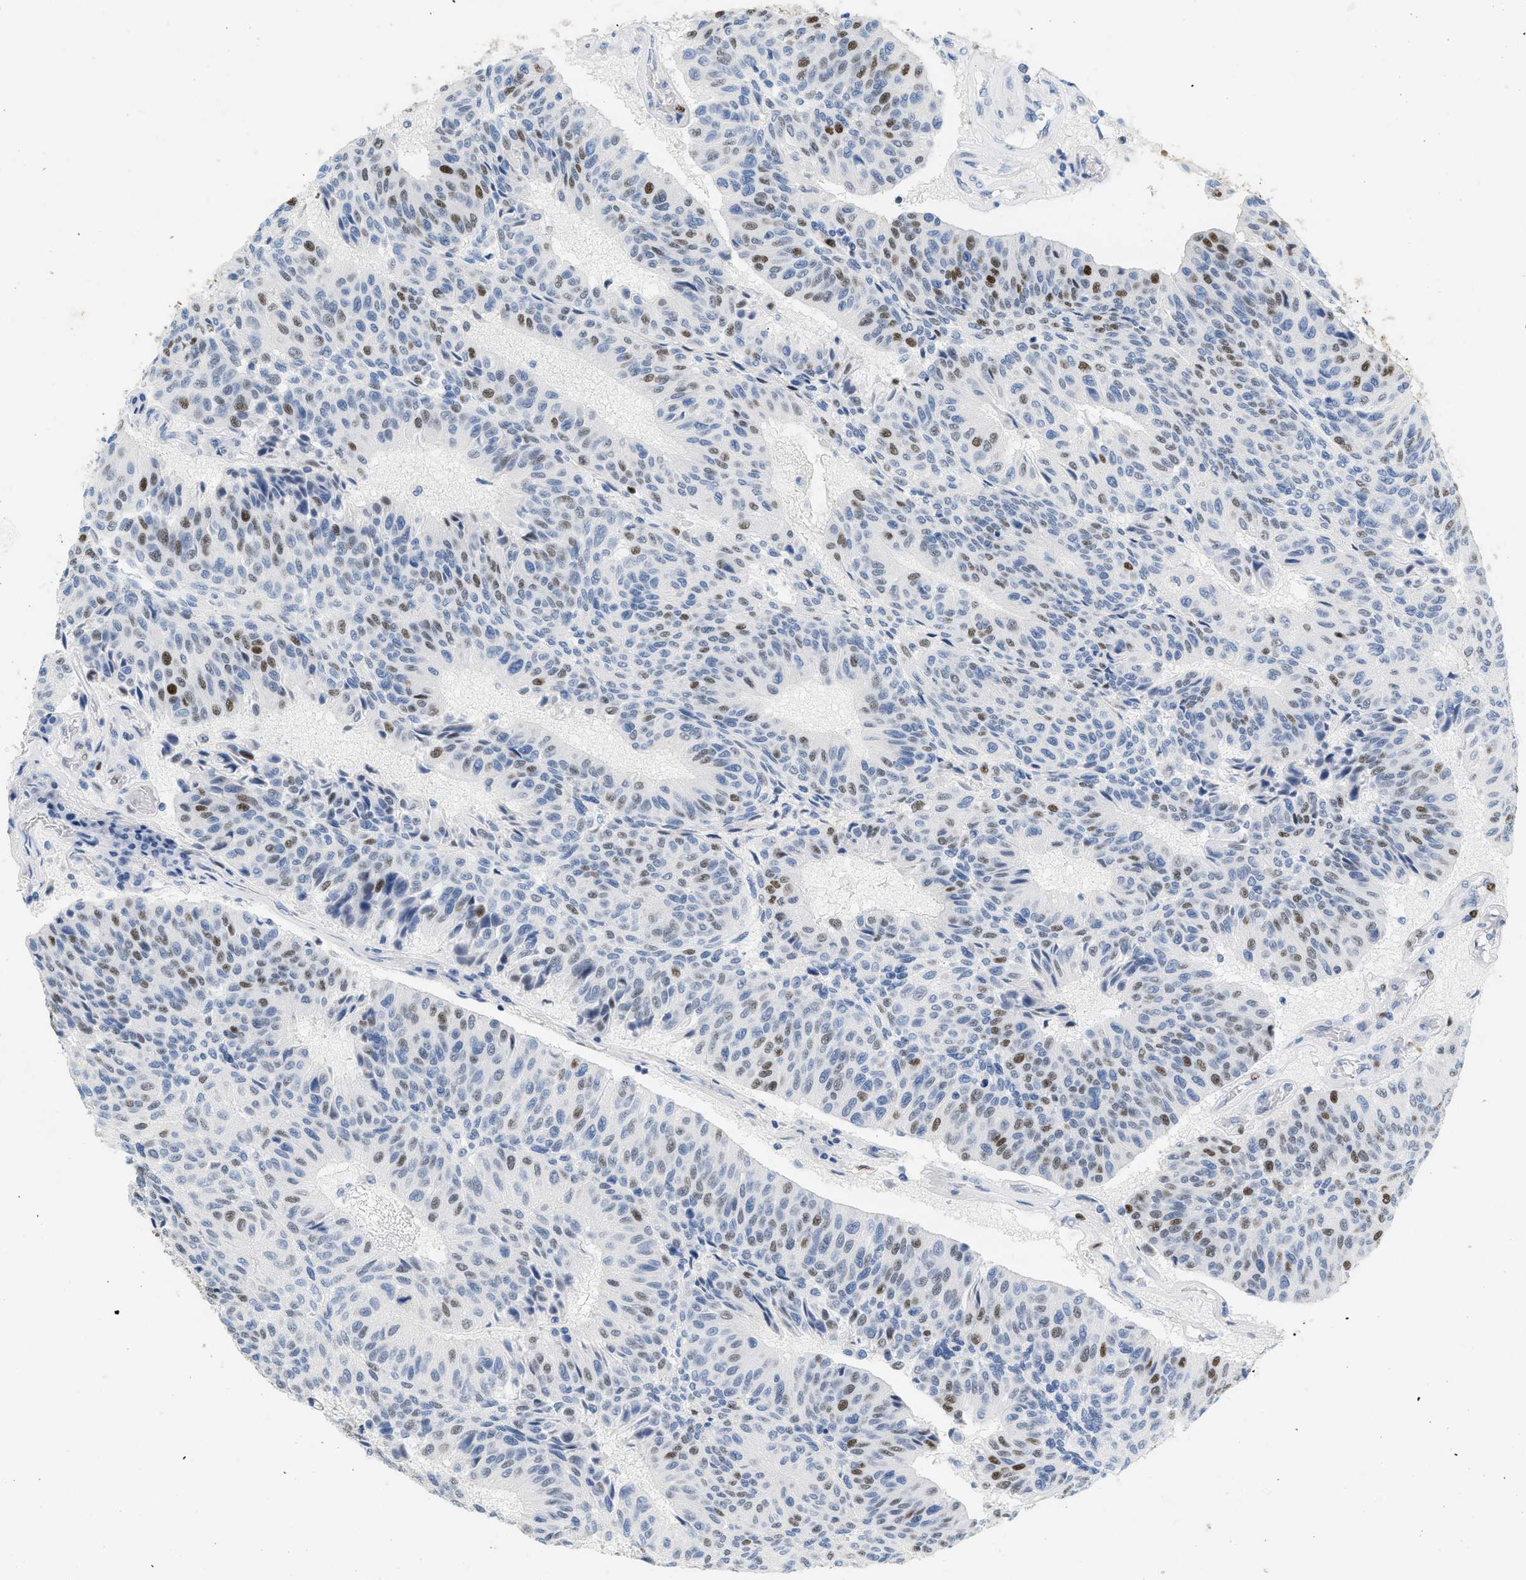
{"staining": {"intensity": "moderate", "quantity": "25%-75%", "location": "nuclear"}, "tissue": "urothelial cancer", "cell_type": "Tumor cells", "image_type": "cancer", "snomed": [{"axis": "morphology", "description": "Urothelial carcinoma, High grade"}, {"axis": "topography", "description": "Urinary bladder"}], "caption": "Protein staining by immunohistochemistry (IHC) shows moderate nuclear staining in about 25%-75% of tumor cells in high-grade urothelial carcinoma.", "gene": "MCM7", "patient": {"sex": "male", "age": 66}}